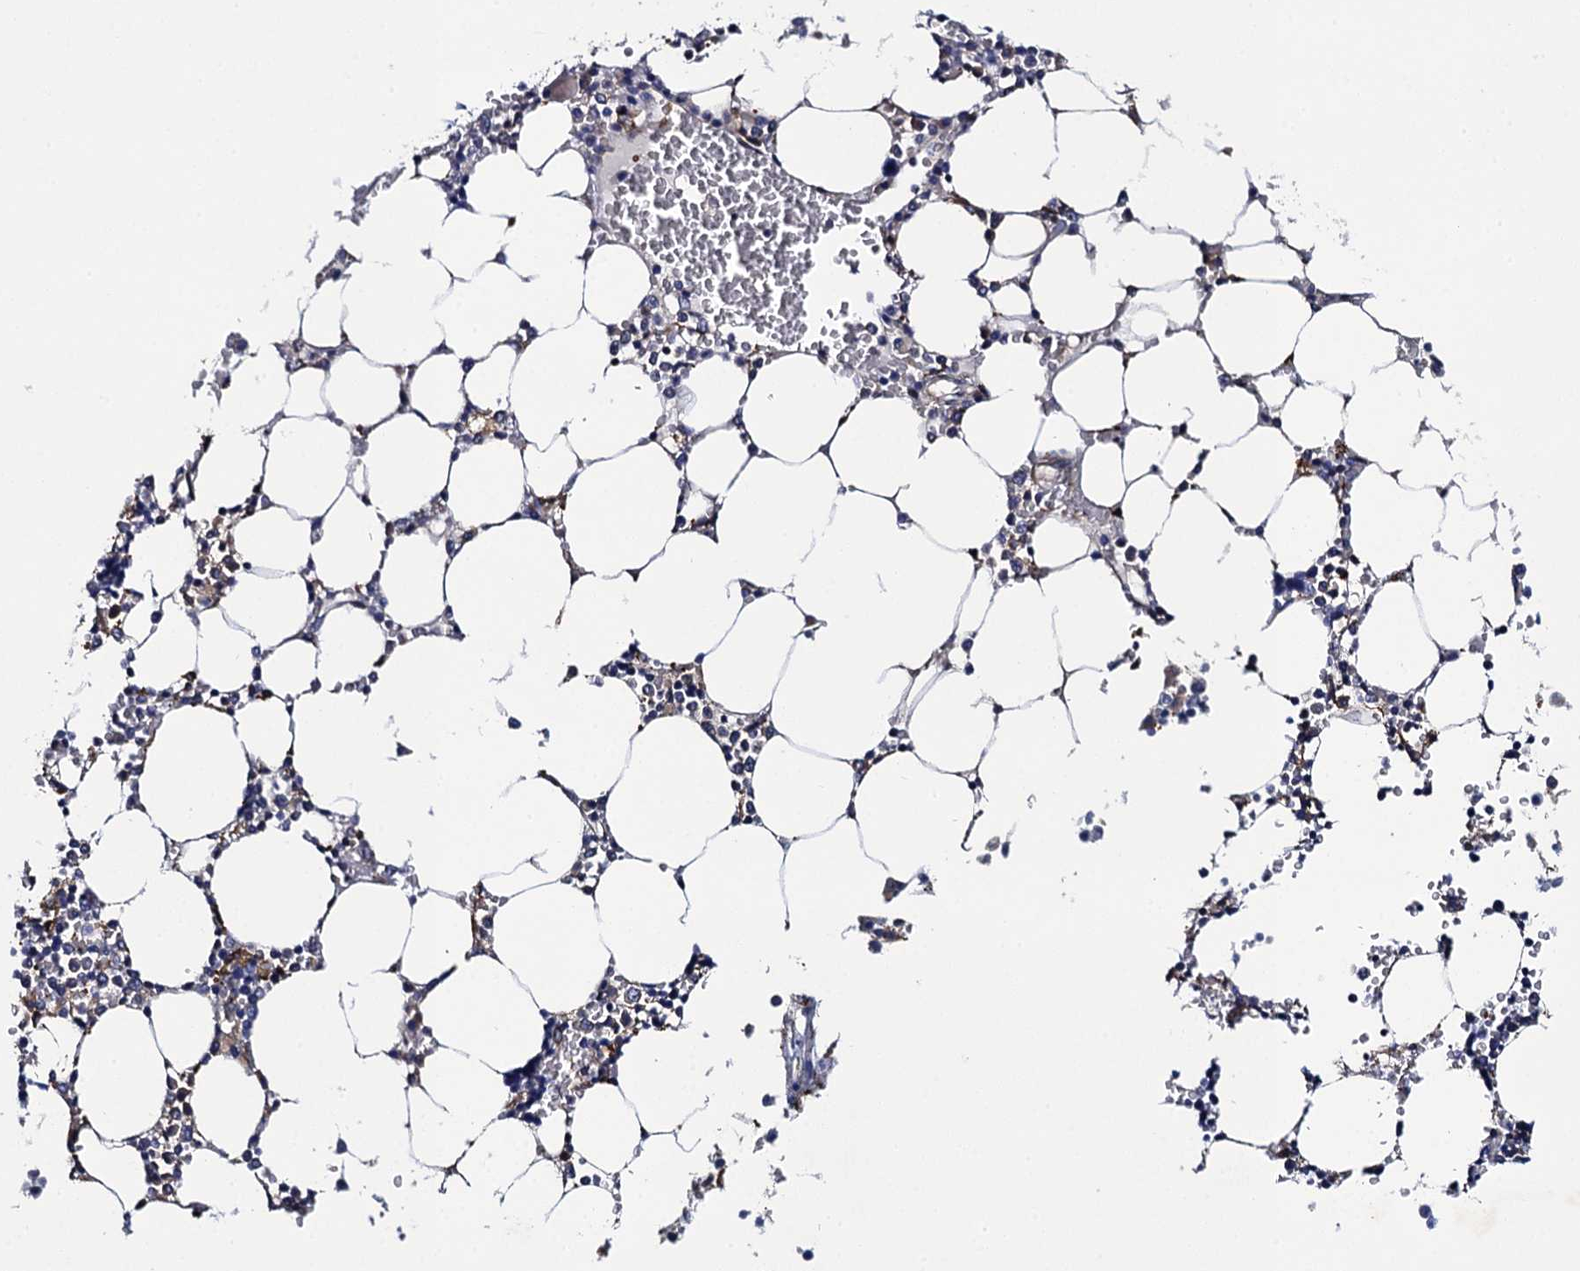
{"staining": {"intensity": "weak", "quantity": "<25%", "location": "cytoplasmic/membranous"}, "tissue": "bone marrow", "cell_type": "Hematopoietic cells", "image_type": "normal", "snomed": [{"axis": "morphology", "description": "Normal tissue, NOS"}, {"axis": "topography", "description": "Bone marrow"}], "caption": "Immunohistochemistry image of benign bone marrow: human bone marrow stained with DAB reveals no significant protein expression in hematopoietic cells.", "gene": "POGLUT3", "patient": {"sex": "male", "age": 64}}